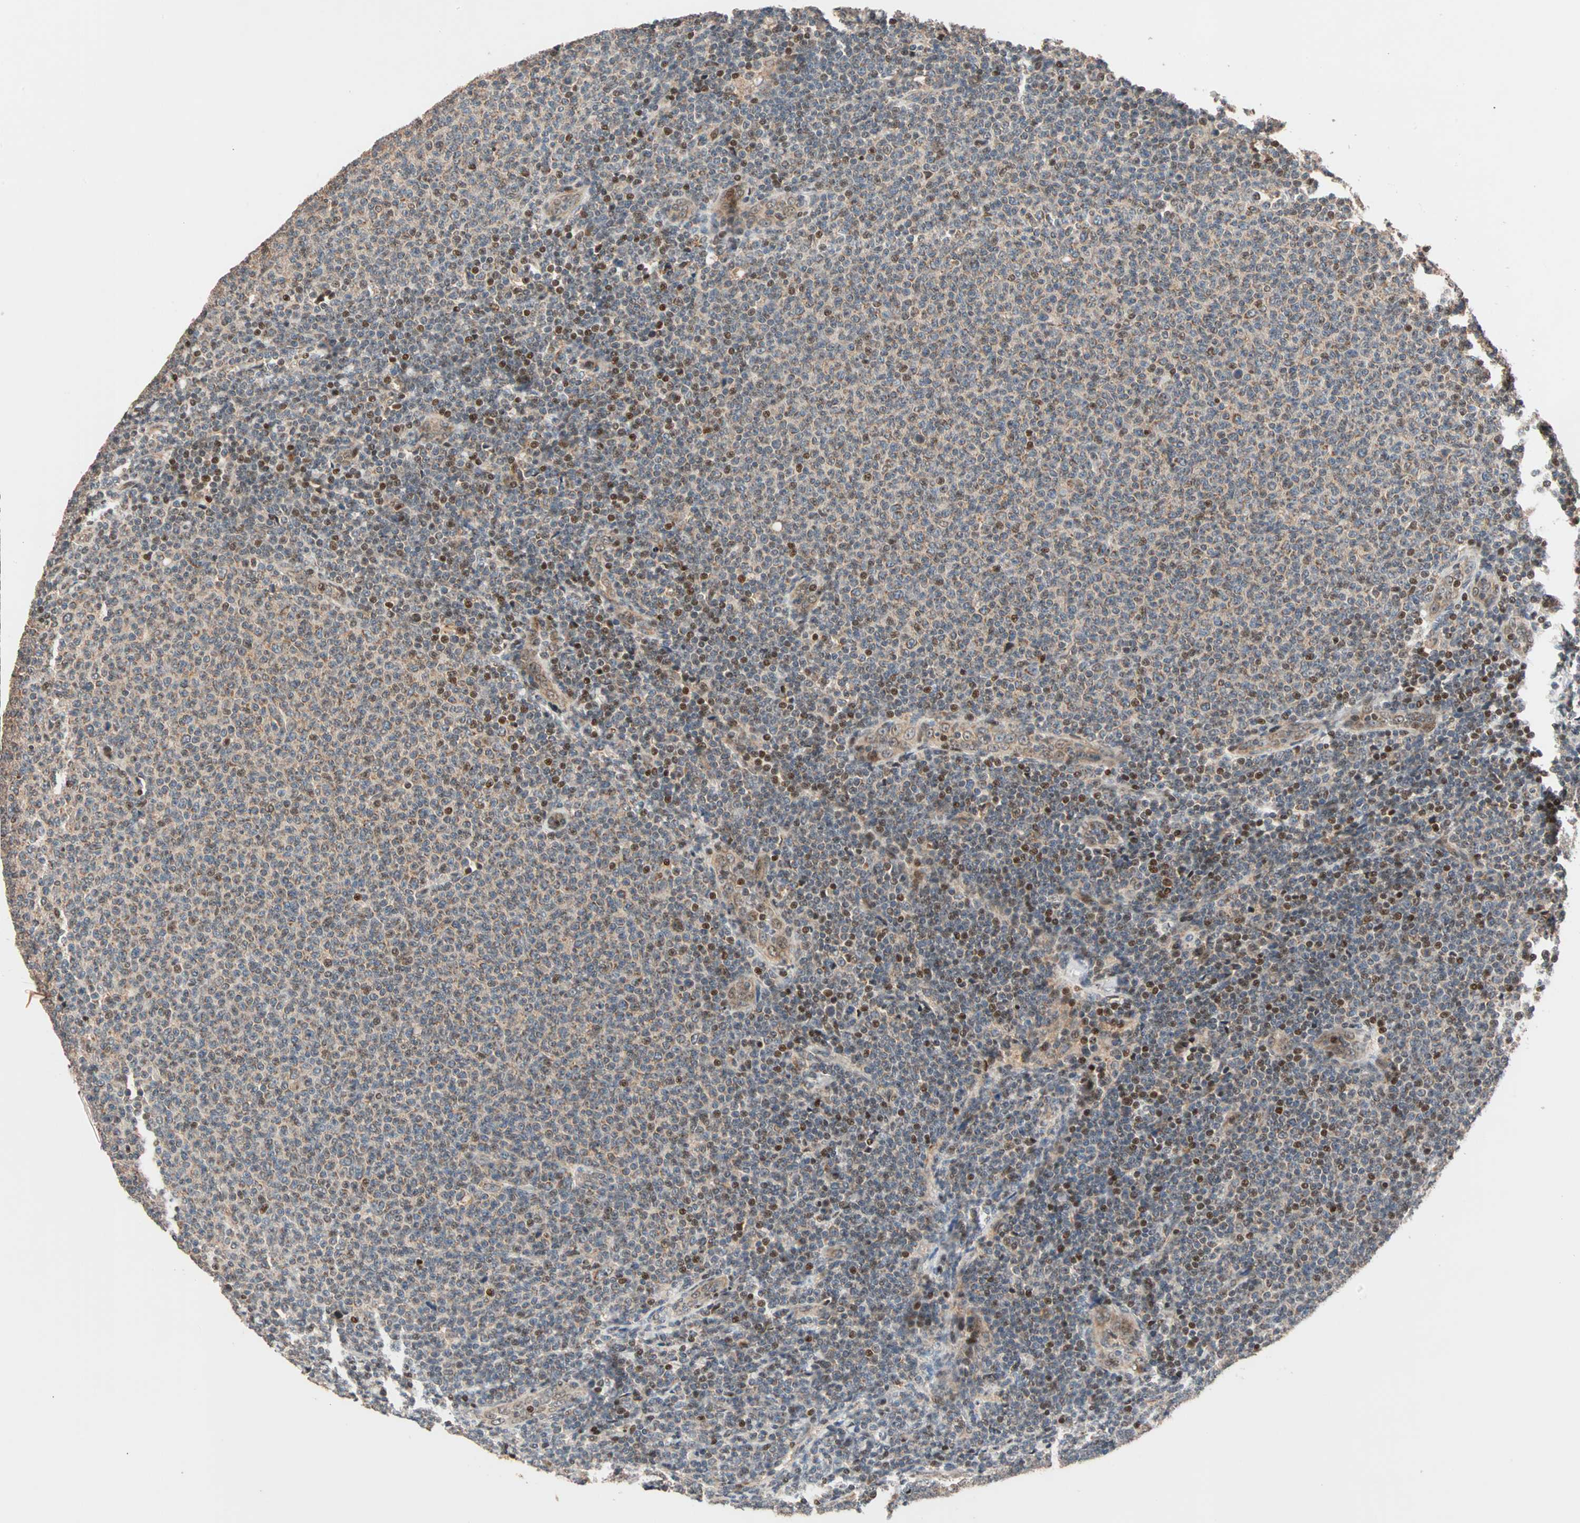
{"staining": {"intensity": "moderate", "quantity": "<25%", "location": "cytoplasmic/membranous,nuclear"}, "tissue": "lymphoma", "cell_type": "Tumor cells", "image_type": "cancer", "snomed": [{"axis": "morphology", "description": "Malignant lymphoma, non-Hodgkin's type, Low grade"}, {"axis": "topography", "description": "Lymph node"}], "caption": "A brown stain highlights moderate cytoplasmic/membranous and nuclear staining of a protein in malignant lymphoma, non-Hodgkin's type (low-grade) tumor cells. (DAB = brown stain, brightfield microscopy at high magnification).", "gene": "HECW1", "patient": {"sex": "male", "age": 66}}